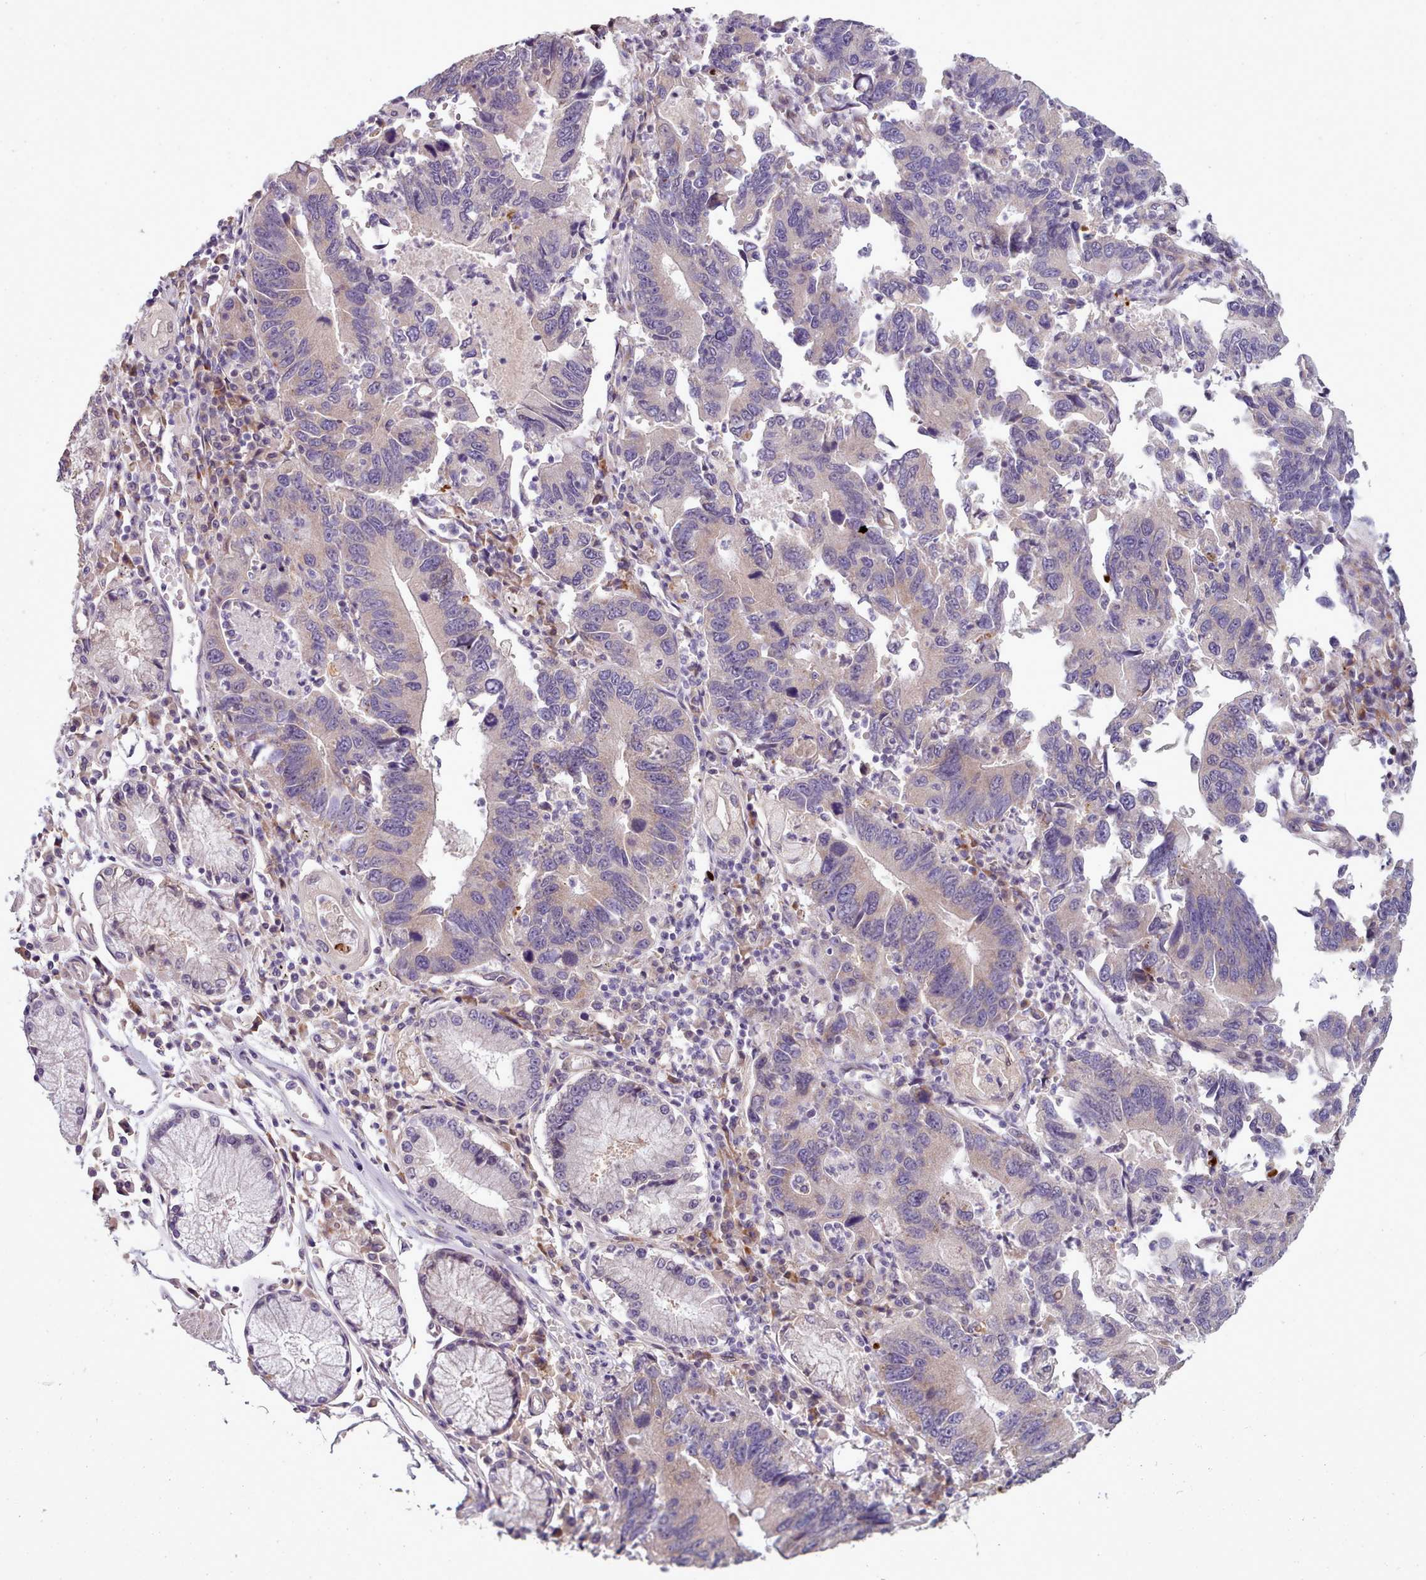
{"staining": {"intensity": "weak", "quantity": "<25%", "location": "cytoplasmic/membranous"}, "tissue": "stomach cancer", "cell_type": "Tumor cells", "image_type": "cancer", "snomed": [{"axis": "morphology", "description": "Adenocarcinoma, NOS"}, {"axis": "topography", "description": "Stomach"}], "caption": "This is an immunohistochemistry (IHC) histopathology image of stomach adenocarcinoma. There is no expression in tumor cells.", "gene": "DPF1", "patient": {"sex": "male", "age": 59}}